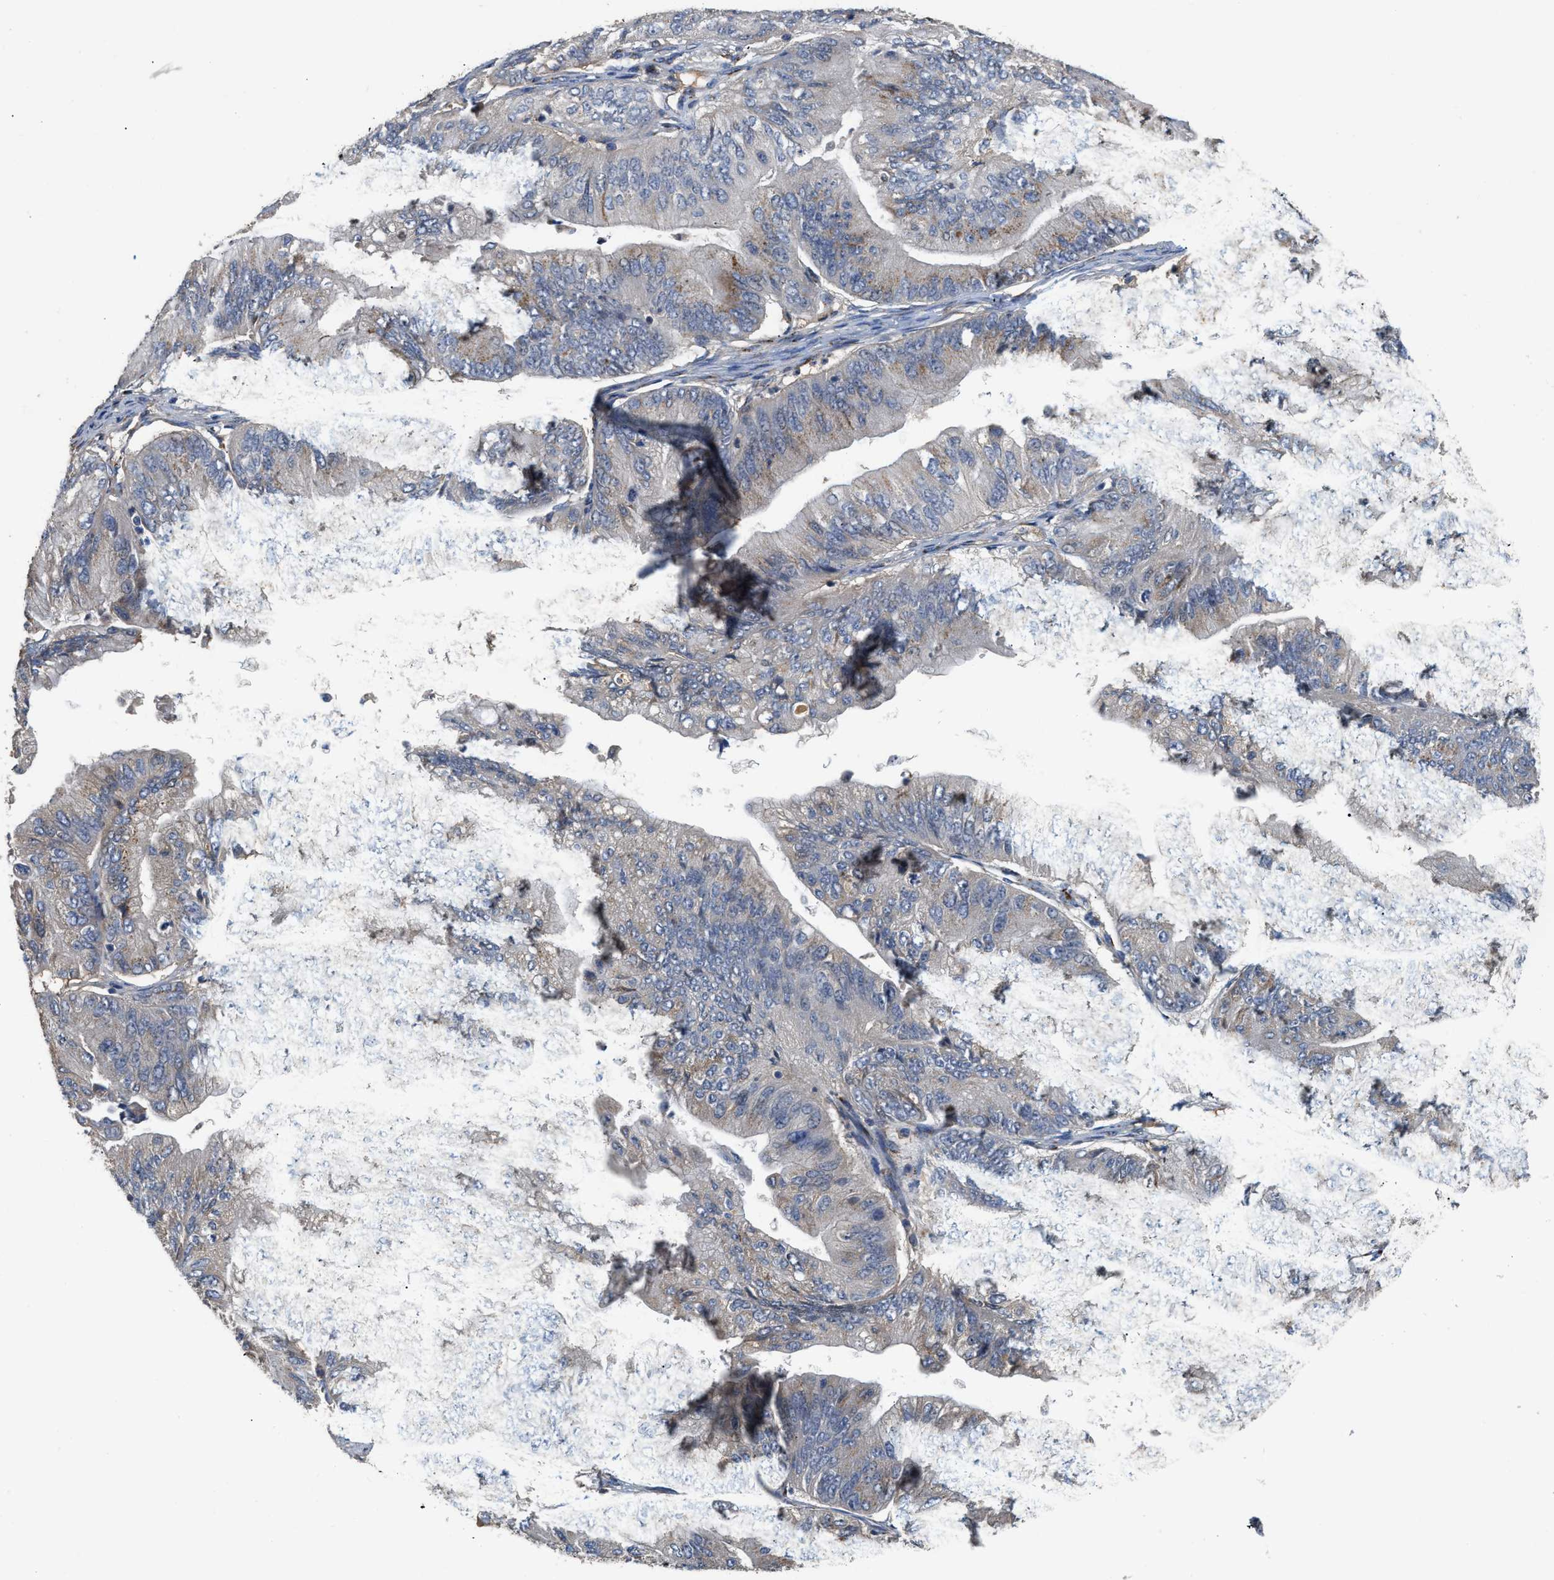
{"staining": {"intensity": "weak", "quantity": "<25%", "location": "cytoplasmic/membranous"}, "tissue": "ovarian cancer", "cell_type": "Tumor cells", "image_type": "cancer", "snomed": [{"axis": "morphology", "description": "Cystadenocarcinoma, mucinous, NOS"}, {"axis": "topography", "description": "Ovary"}], "caption": "High power microscopy micrograph of an IHC photomicrograph of ovarian cancer, revealing no significant expression in tumor cells.", "gene": "SIK2", "patient": {"sex": "female", "age": 61}}